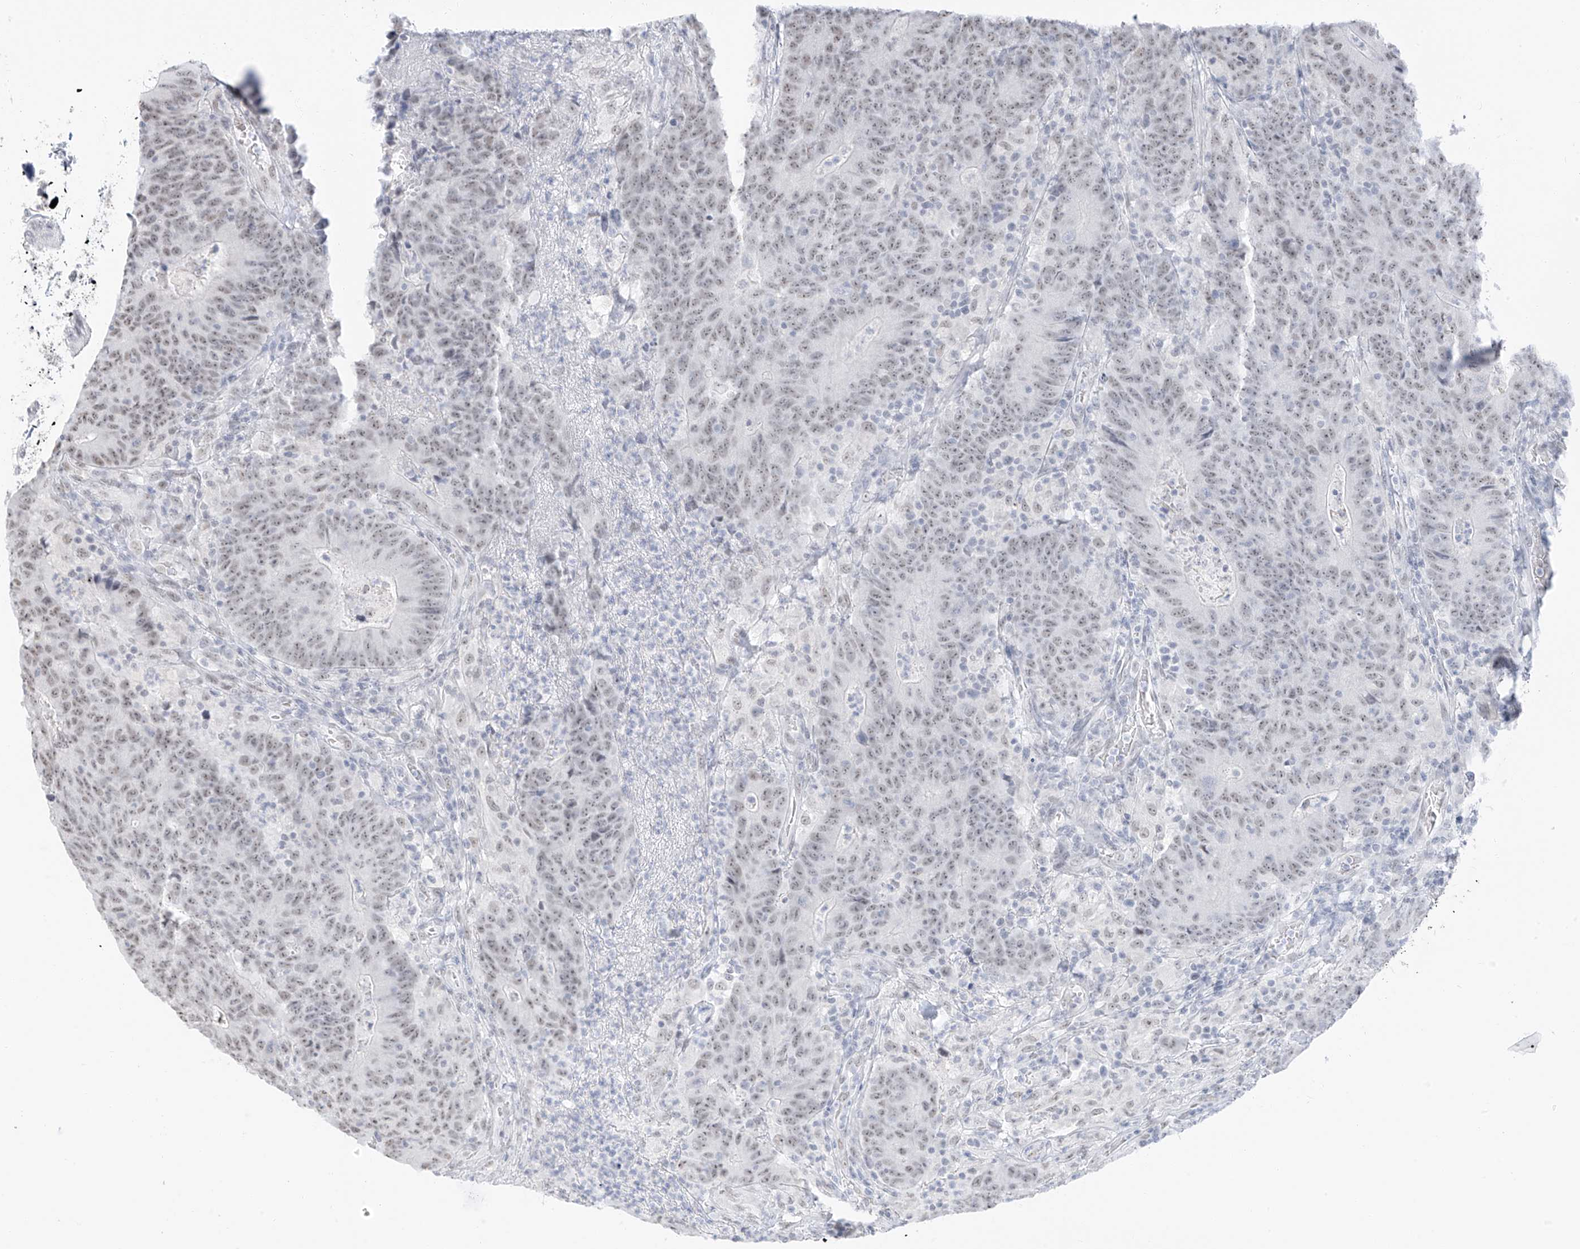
{"staining": {"intensity": "weak", "quantity": ">75%", "location": "nuclear"}, "tissue": "colorectal cancer", "cell_type": "Tumor cells", "image_type": "cancer", "snomed": [{"axis": "morphology", "description": "Normal tissue, NOS"}, {"axis": "morphology", "description": "Adenocarcinoma, NOS"}, {"axis": "topography", "description": "Colon"}], "caption": "Adenocarcinoma (colorectal) was stained to show a protein in brown. There is low levels of weak nuclear positivity in approximately >75% of tumor cells. (Brightfield microscopy of DAB IHC at high magnification).", "gene": "PGC", "patient": {"sex": "female", "age": 75}}